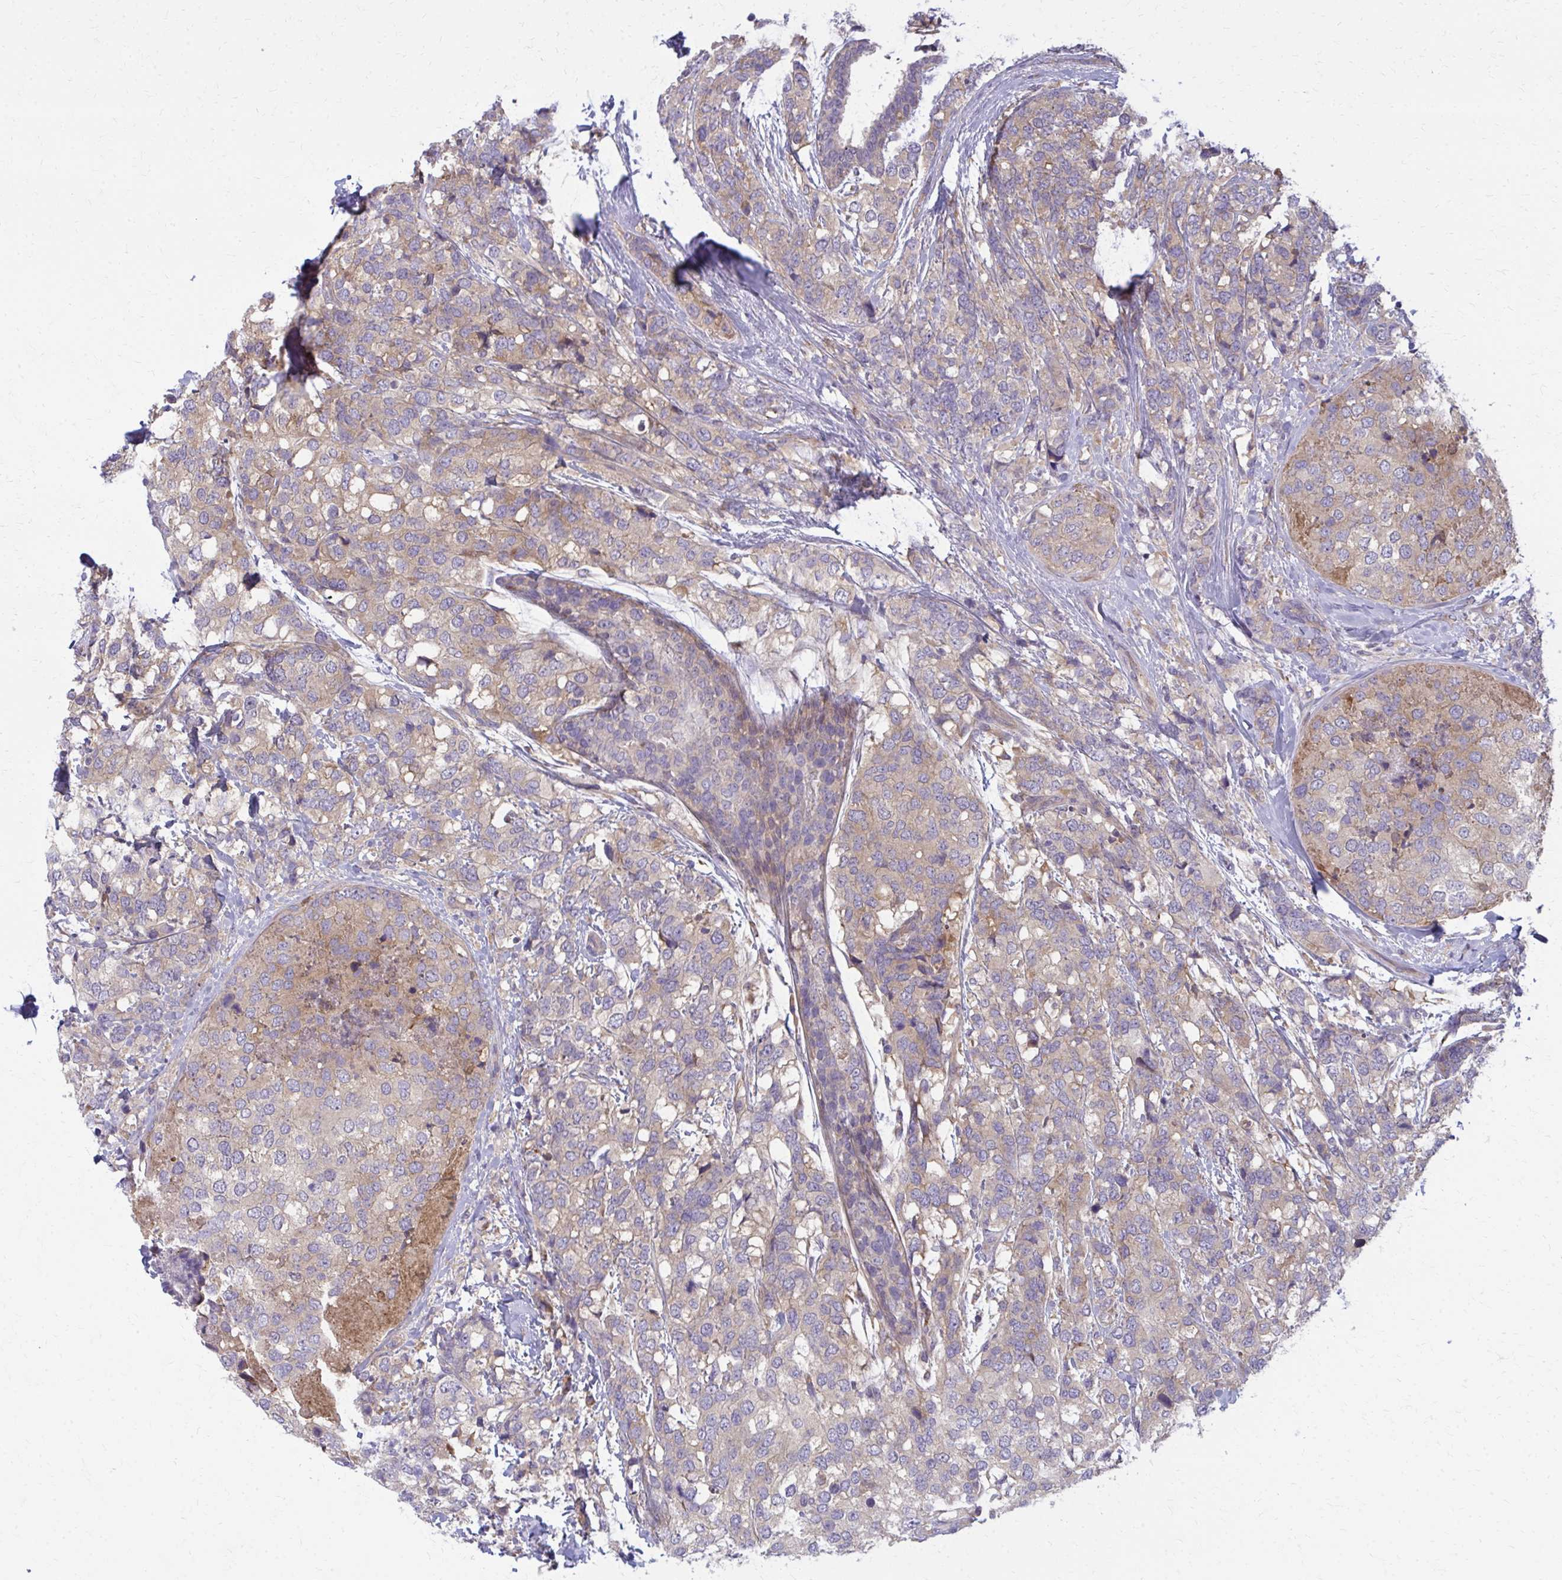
{"staining": {"intensity": "weak", "quantity": ">75%", "location": "cytoplasmic/membranous"}, "tissue": "breast cancer", "cell_type": "Tumor cells", "image_type": "cancer", "snomed": [{"axis": "morphology", "description": "Lobular carcinoma"}, {"axis": "topography", "description": "Breast"}], "caption": "Protein staining of breast cancer tissue reveals weak cytoplasmic/membranous staining in about >75% of tumor cells.", "gene": "CEMP1", "patient": {"sex": "female", "age": 59}}